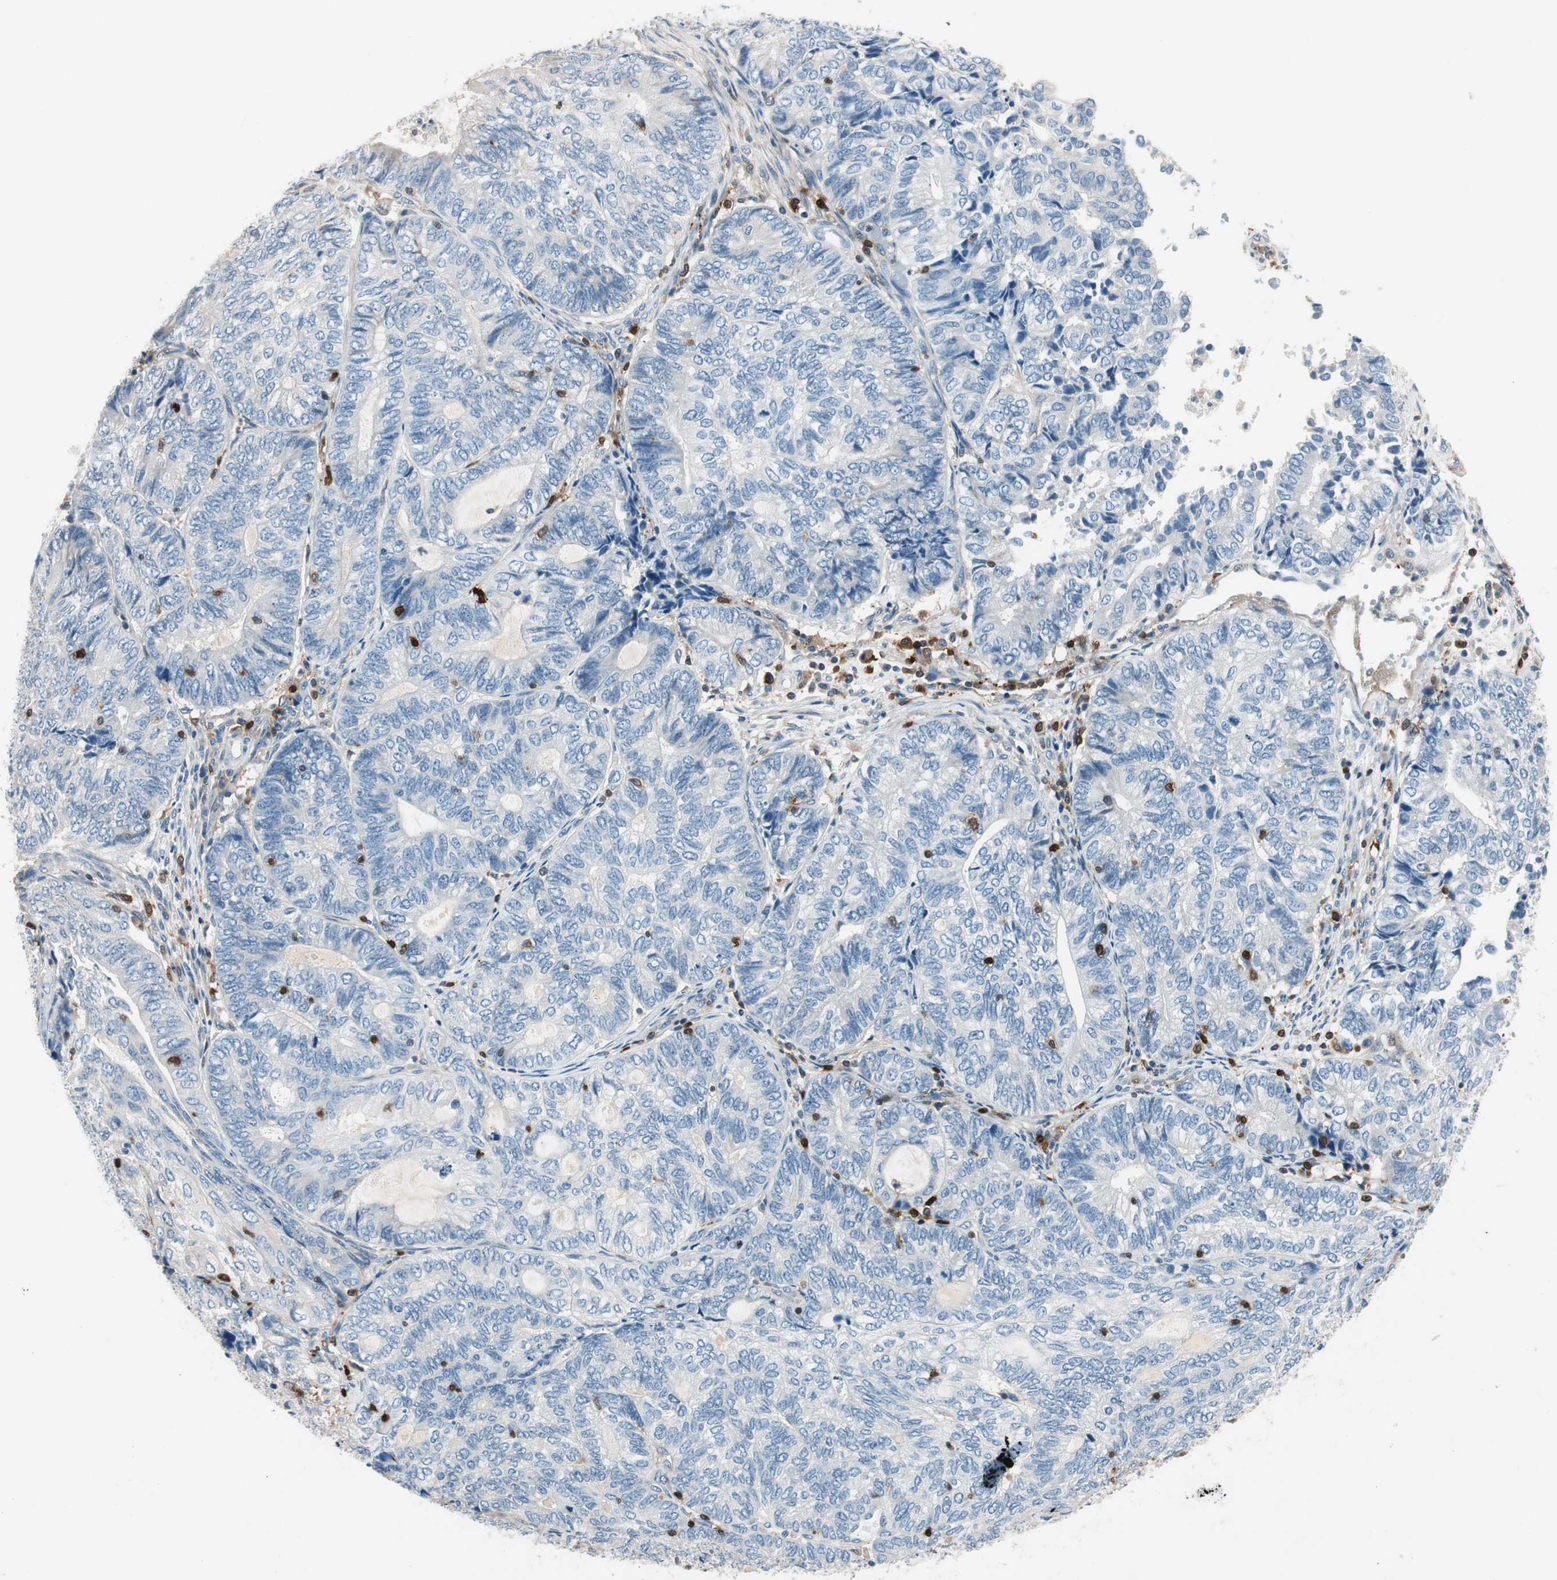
{"staining": {"intensity": "negative", "quantity": "none", "location": "none"}, "tissue": "endometrial cancer", "cell_type": "Tumor cells", "image_type": "cancer", "snomed": [{"axis": "morphology", "description": "Adenocarcinoma, NOS"}, {"axis": "topography", "description": "Uterus"}, {"axis": "topography", "description": "Endometrium"}], "caption": "Tumor cells show no significant staining in endometrial cancer.", "gene": "COTL1", "patient": {"sex": "female", "age": 70}}